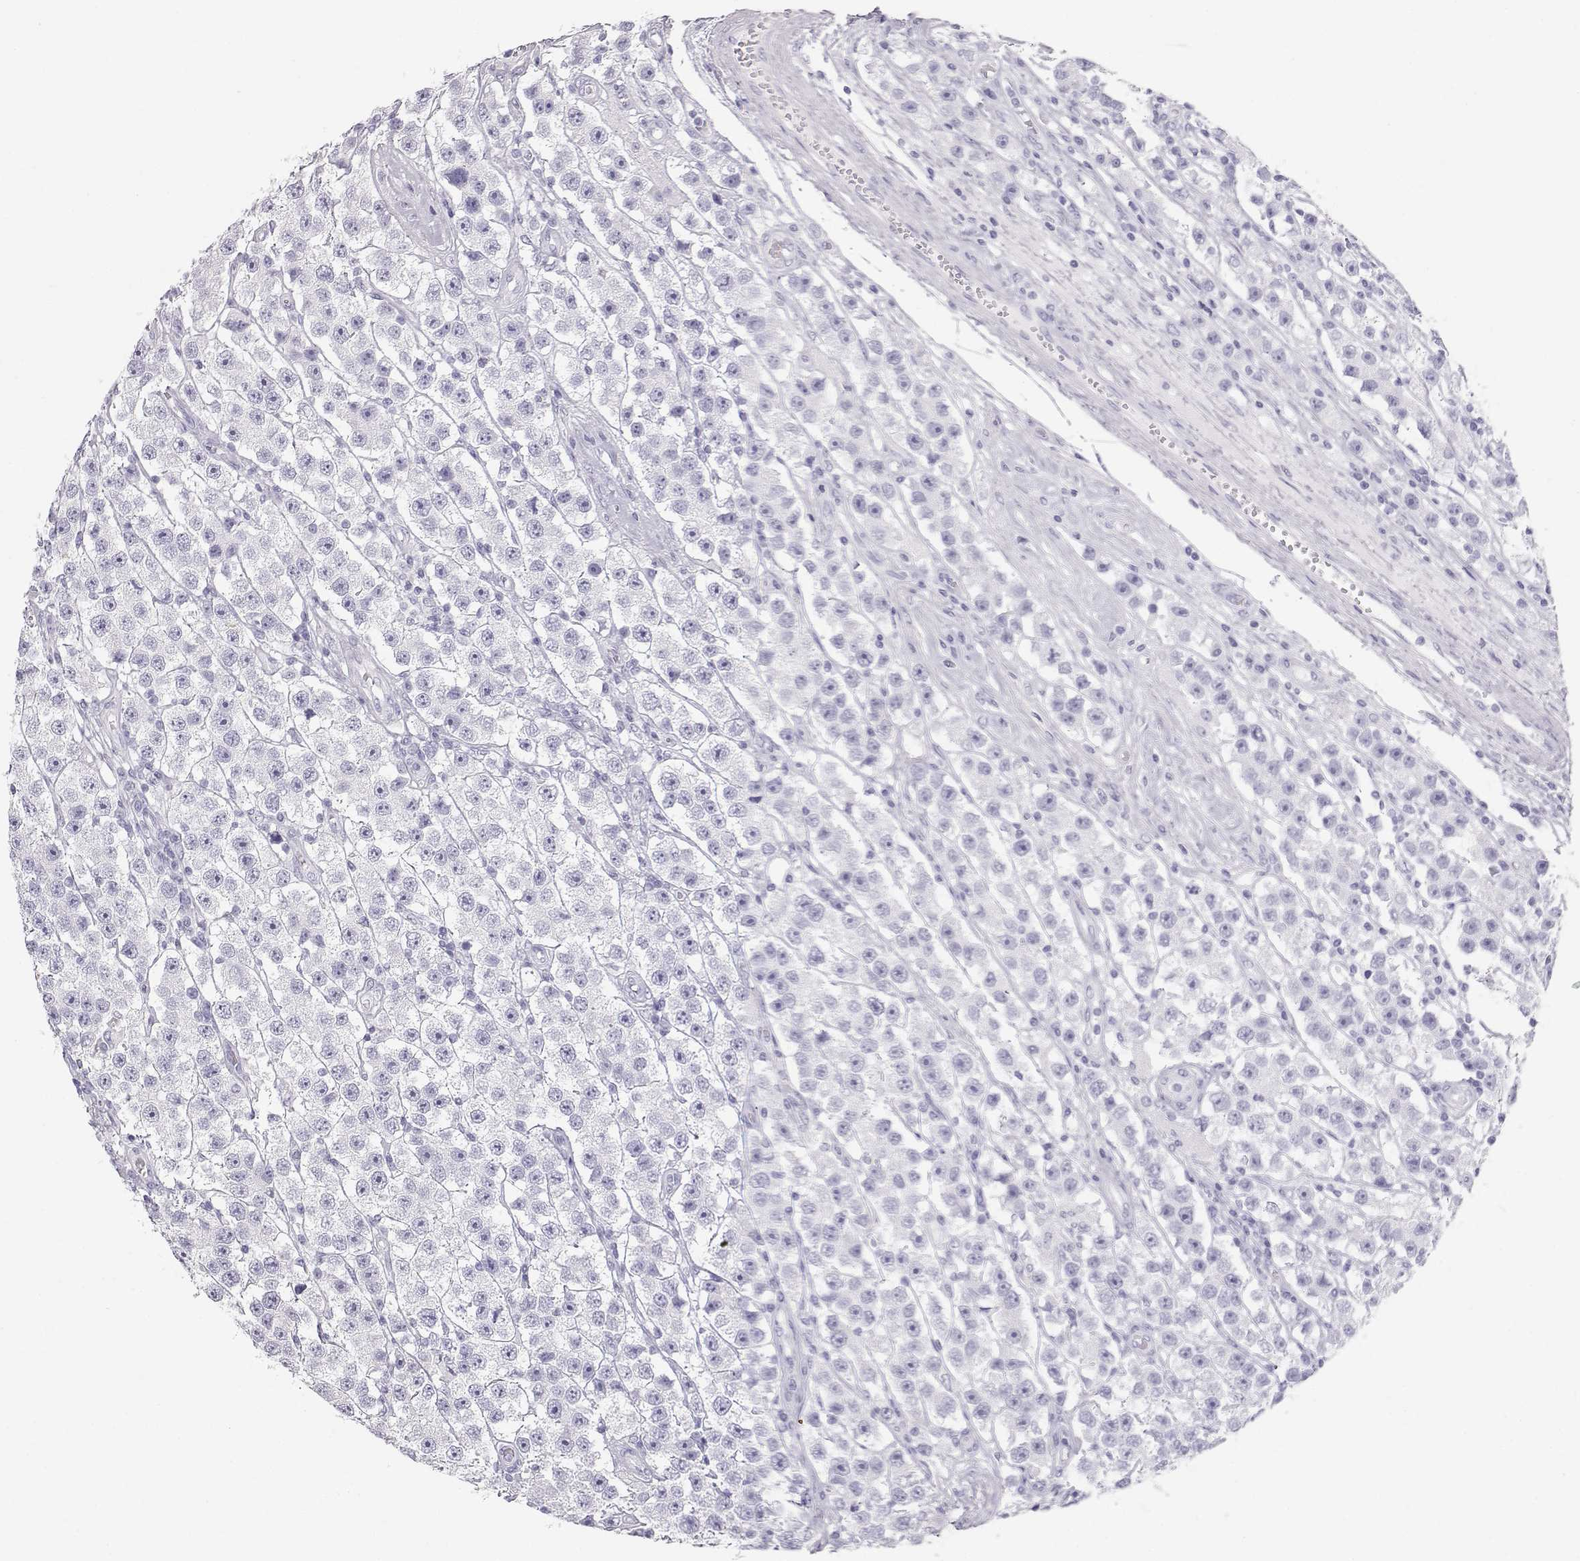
{"staining": {"intensity": "negative", "quantity": "none", "location": "none"}, "tissue": "testis cancer", "cell_type": "Tumor cells", "image_type": "cancer", "snomed": [{"axis": "morphology", "description": "Seminoma, NOS"}, {"axis": "topography", "description": "Testis"}], "caption": "Tumor cells show no significant expression in testis cancer (seminoma).", "gene": "TKTL1", "patient": {"sex": "male", "age": 45}}